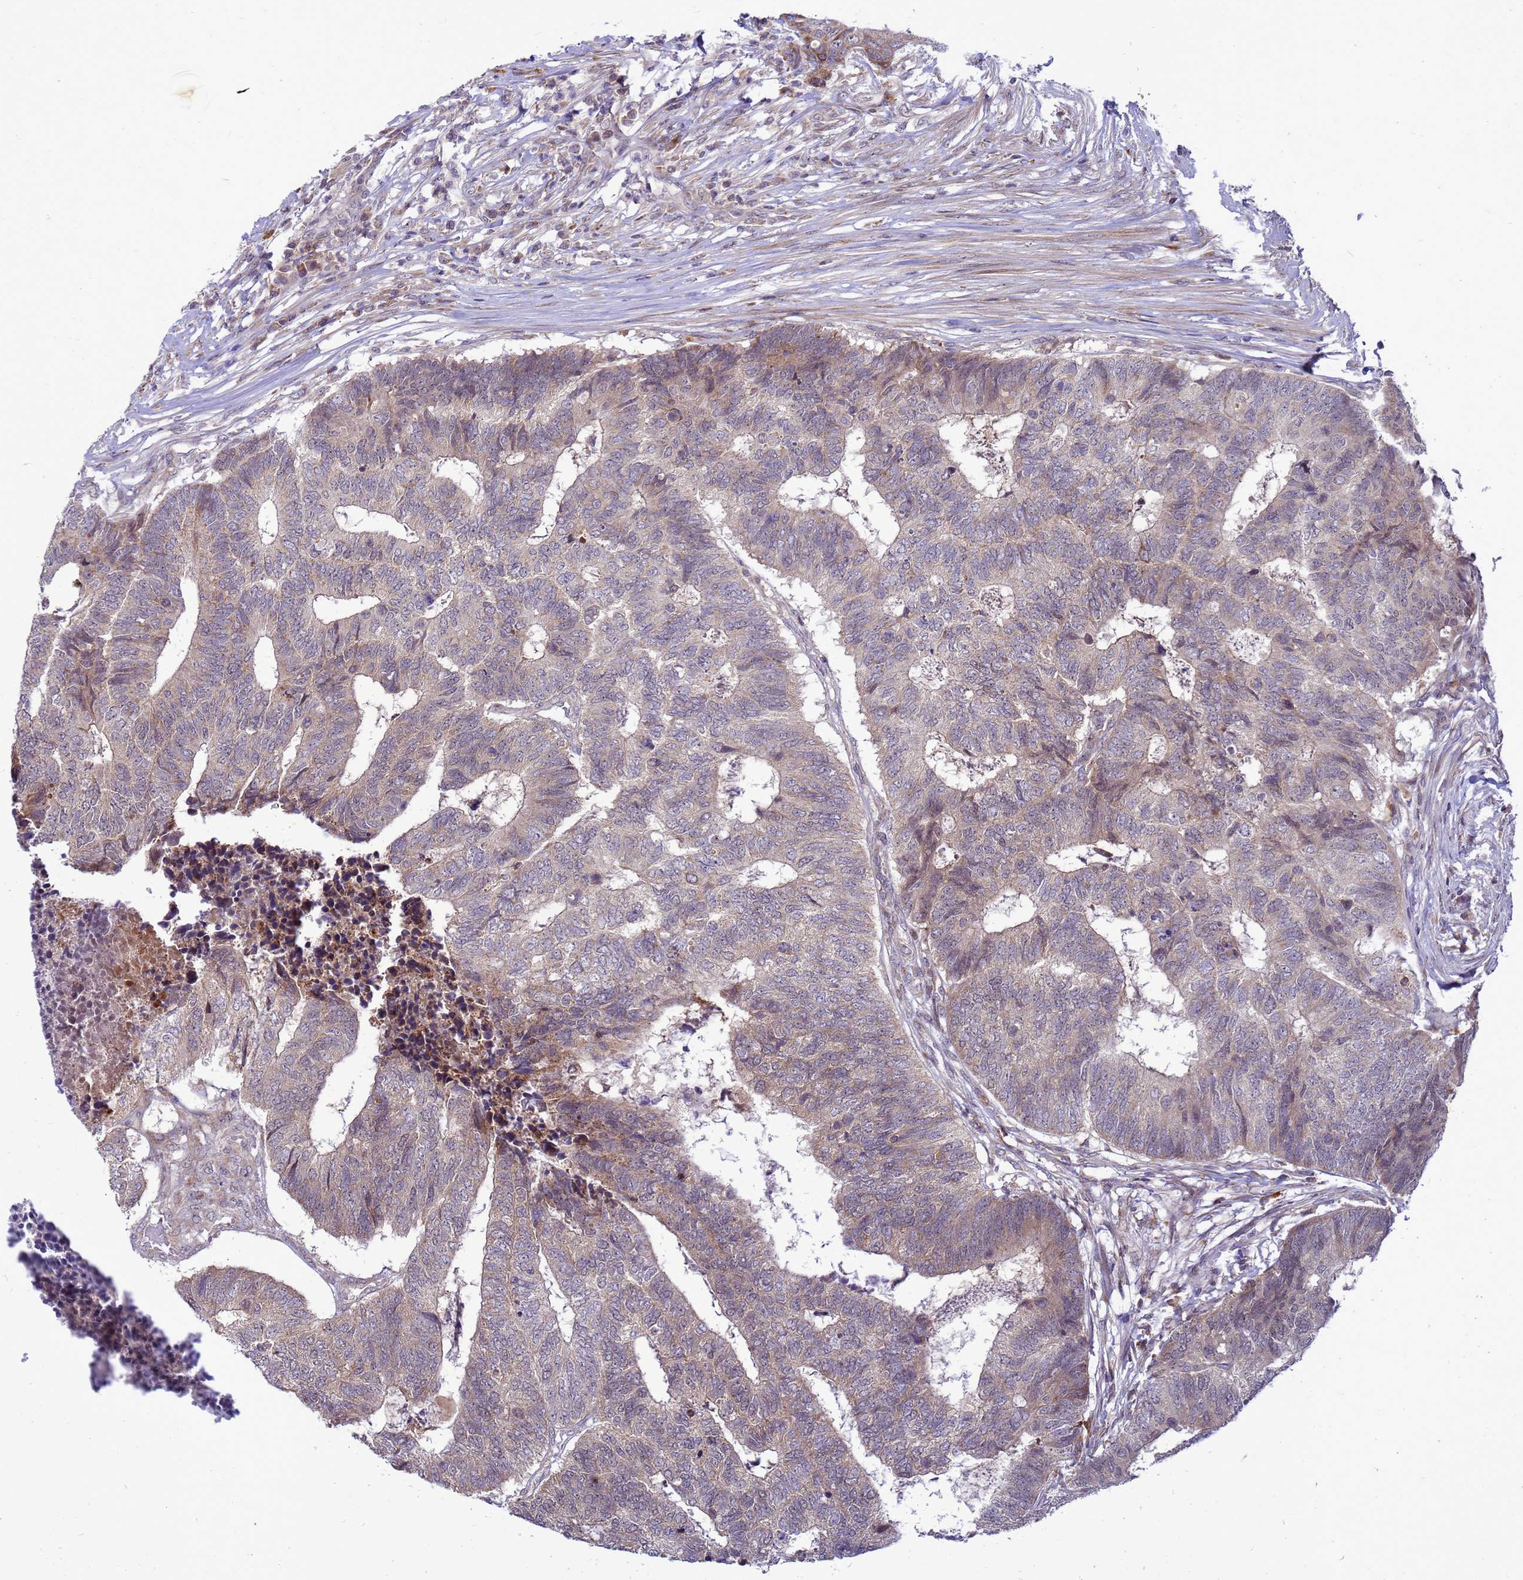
{"staining": {"intensity": "weak", "quantity": "25%-75%", "location": "cytoplasmic/membranous"}, "tissue": "colorectal cancer", "cell_type": "Tumor cells", "image_type": "cancer", "snomed": [{"axis": "morphology", "description": "Adenocarcinoma, NOS"}, {"axis": "topography", "description": "Colon"}], "caption": "Approximately 25%-75% of tumor cells in human colorectal cancer demonstrate weak cytoplasmic/membranous protein positivity as visualized by brown immunohistochemical staining.", "gene": "C12orf43", "patient": {"sex": "female", "age": 67}}